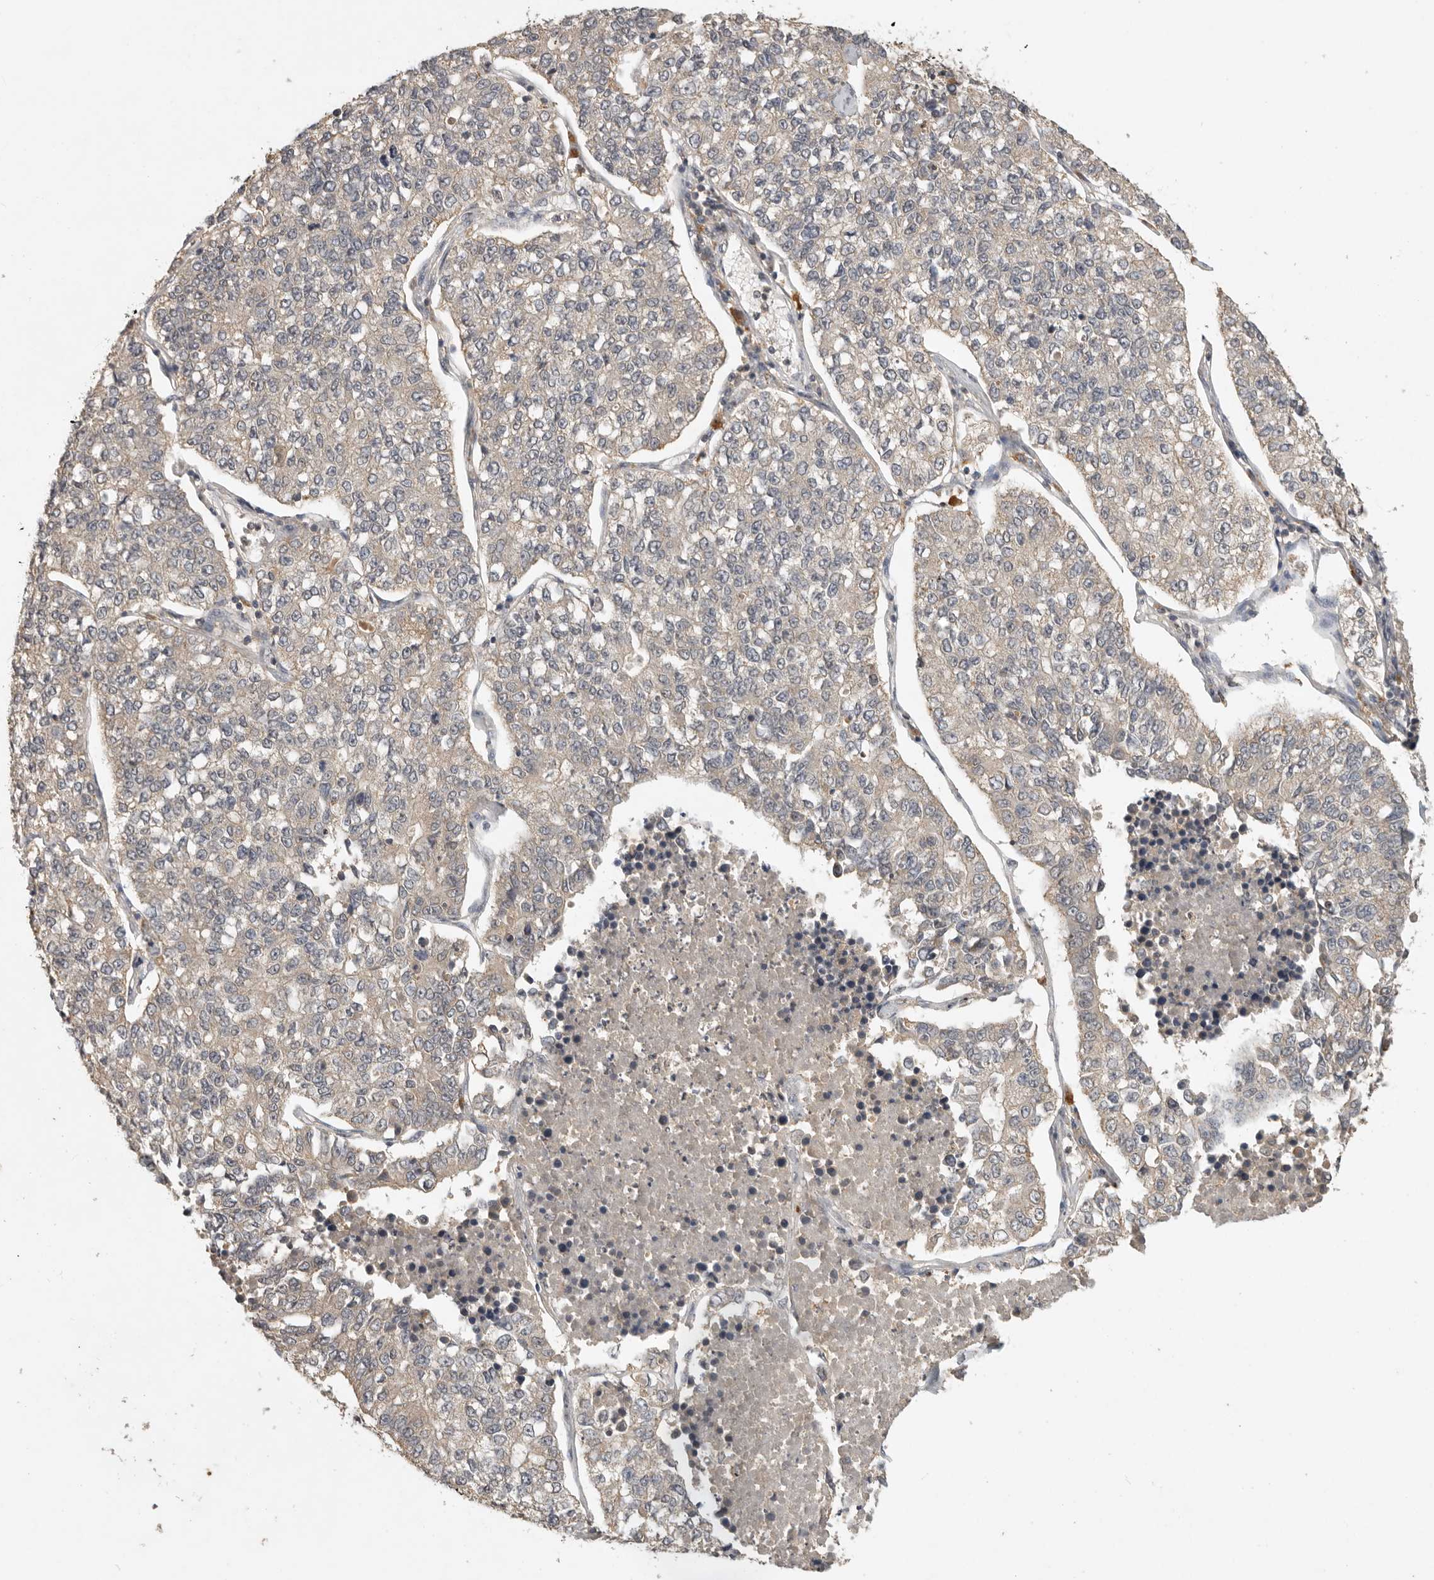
{"staining": {"intensity": "weak", "quantity": "25%-75%", "location": "cytoplasmic/membranous"}, "tissue": "lung cancer", "cell_type": "Tumor cells", "image_type": "cancer", "snomed": [{"axis": "morphology", "description": "Adenocarcinoma, NOS"}, {"axis": "topography", "description": "Lung"}], "caption": "DAB immunohistochemical staining of human lung cancer shows weak cytoplasmic/membranous protein expression in approximately 25%-75% of tumor cells. (Brightfield microscopy of DAB IHC at high magnification).", "gene": "ADAMTS4", "patient": {"sex": "male", "age": 49}}